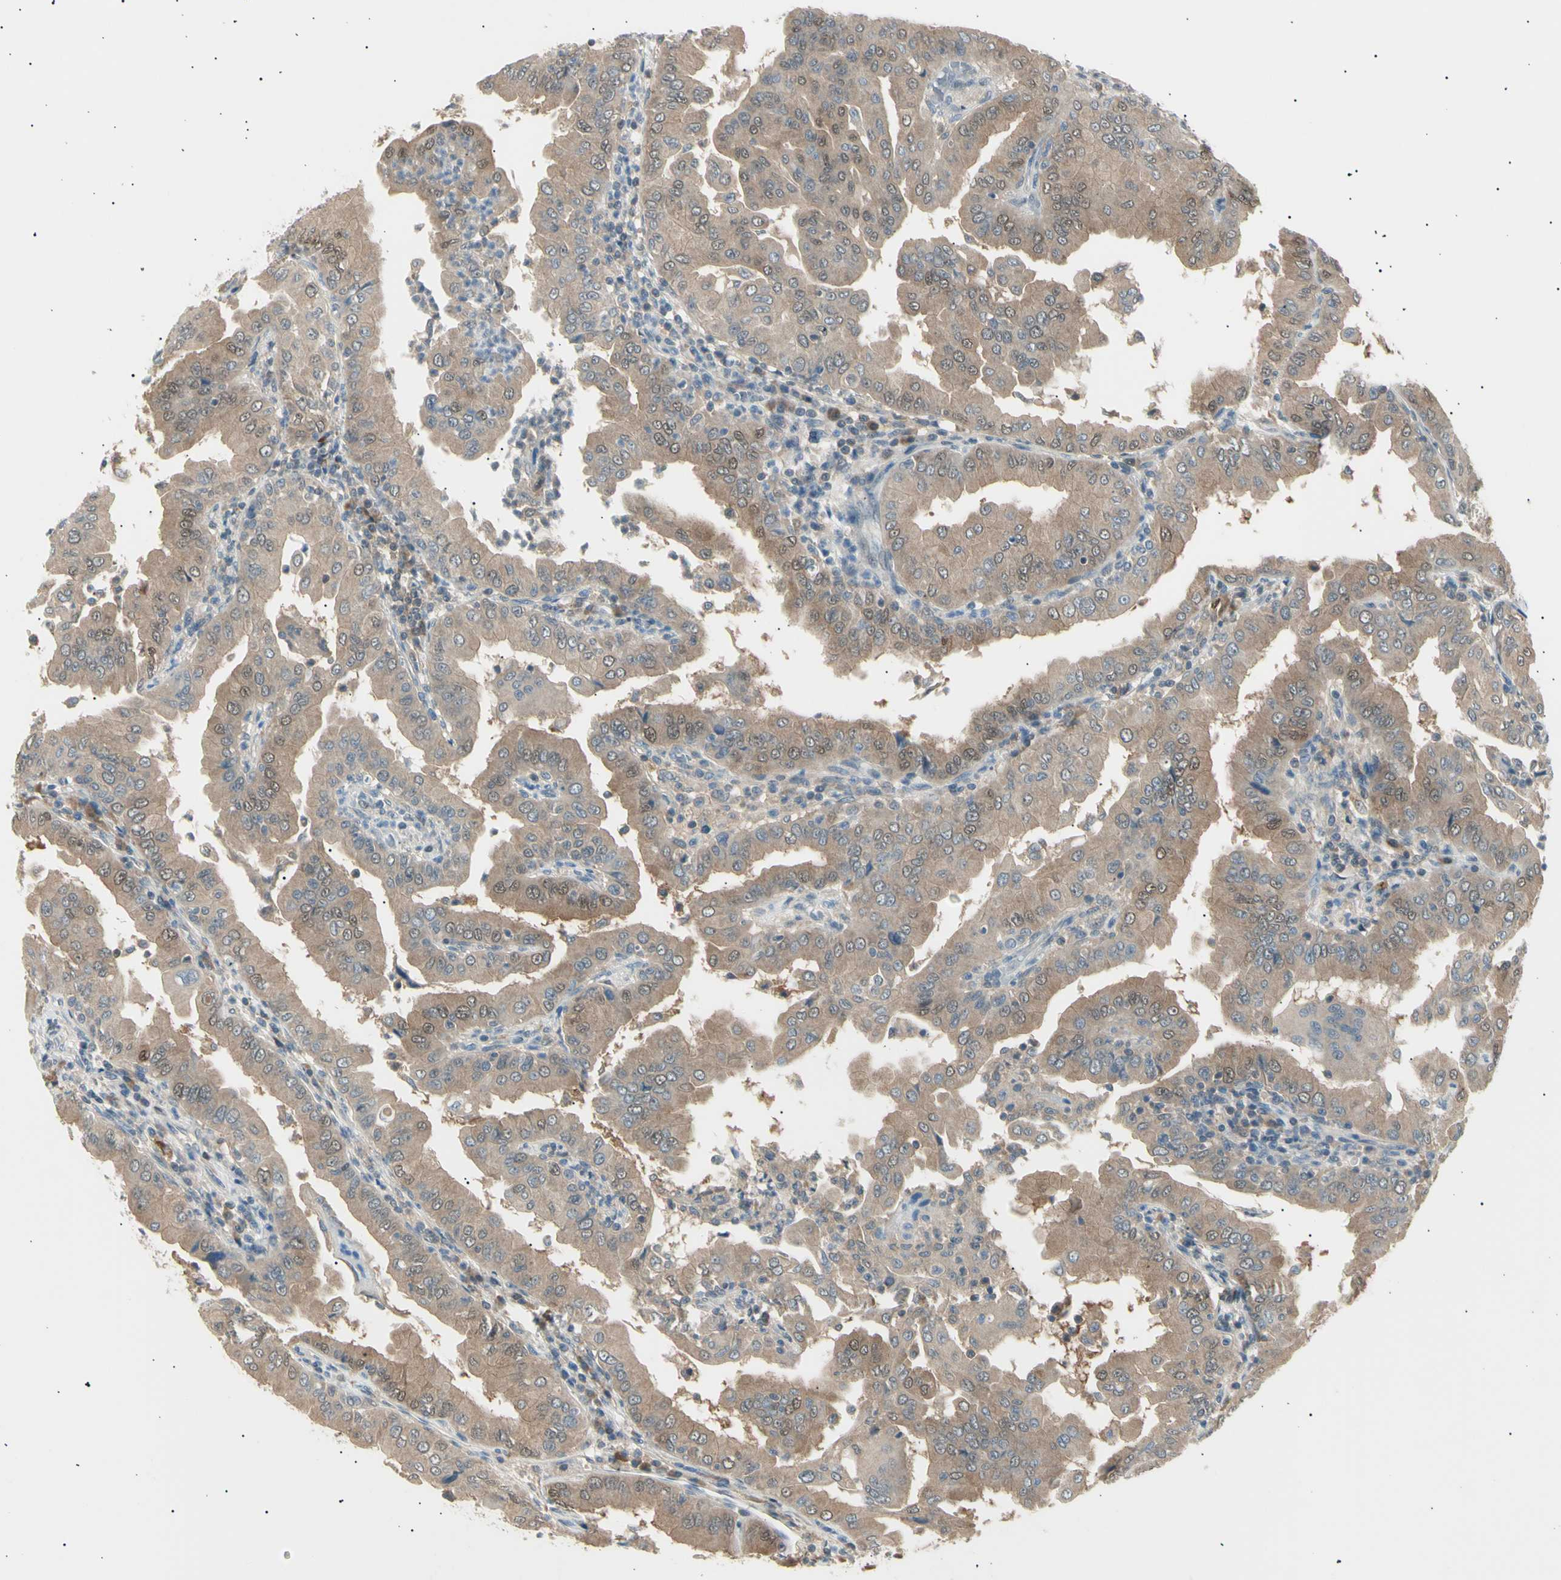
{"staining": {"intensity": "moderate", "quantity": ">75%", "location": "cytoplasmic/membranous"}, "tissue": "thyroid cancer", "cell_type": "Tumor cells", "image_type": "cancer", "snomed": [{"axis": "morphology", "description": "Papillary adenocarcinoma, NOS"}, {"axis": "topography", "description": "Thyroid gland"}], "caption": "Thyroid papillary adenocarcinoma was stained to show a protein in brown. There is medium levels of moderate cytoplasmic/membranous positivity in approximately >75% of tumor cells.", "gene": "LHPP", "patient": {"sex": "male", "age": 33}}